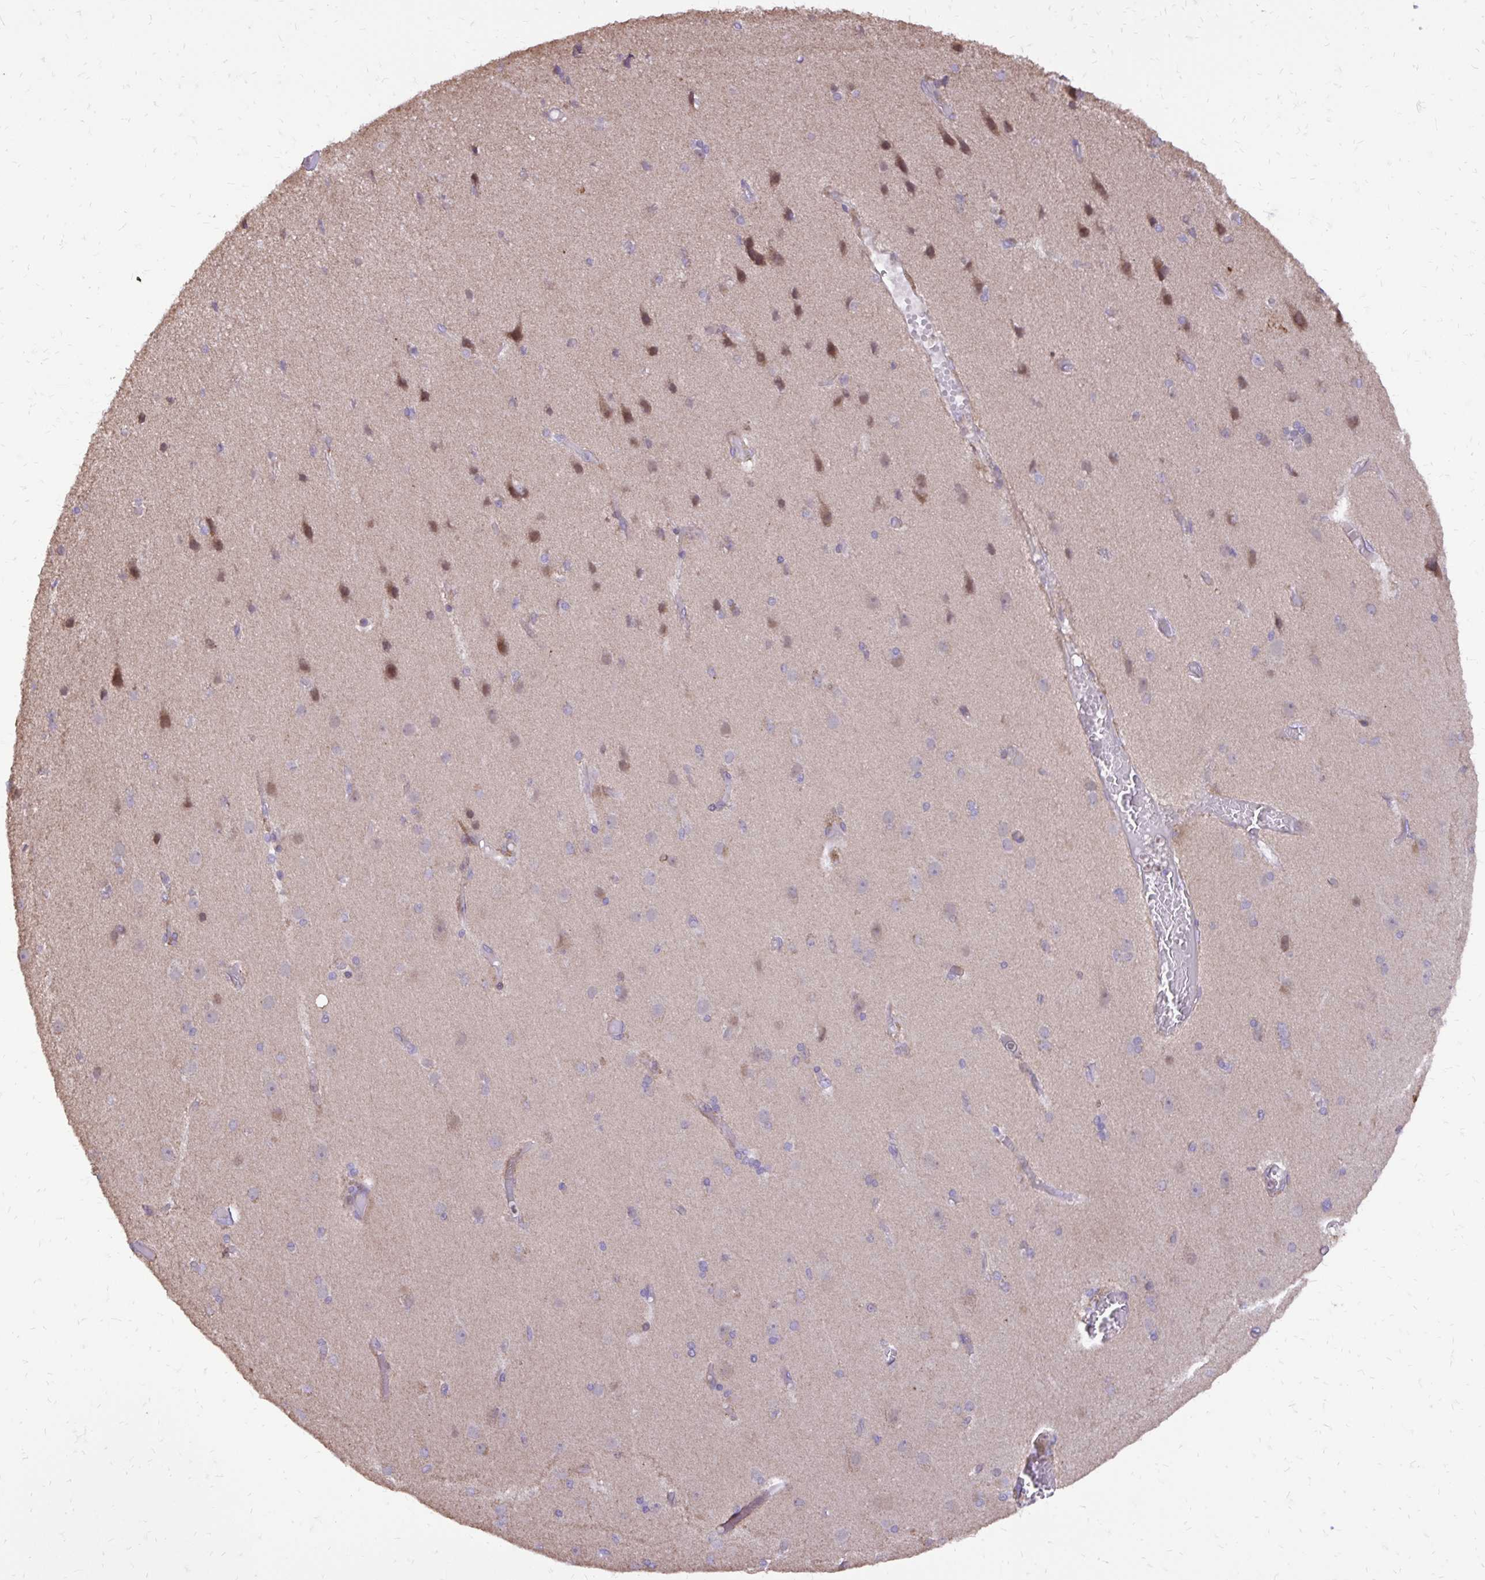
{"staining": {"intensity": "weak", "quantity": "<25%", "location": "cytoplasmic/membranous"}, "tissue": "cerebral cortex", "cell_type": "Endothelial cells", "image_type": "normal", "snomed": [{"axis": "morphology", "description": "Normal tissue, NOS"}, {"axis": "morphology", "description": "Glioma, malignant, High grade"}, {"axis": "topography", "description": "Cerebral cortex"}], "caption": "DAB (3,3'-diaminobenzidine) immunohistochemical staining of benign human cerebral cortex shows no significant positivity in endothelial cells. The staining was performed using DAB (3,3'-diaminobenzidine) to visualize the protein expression in brown, while the nuclei were stained in blue with hematoxylin (Magnification: 20x).", "gene": "ABCC3", "patient": {"sex": "male", "age": 71}}